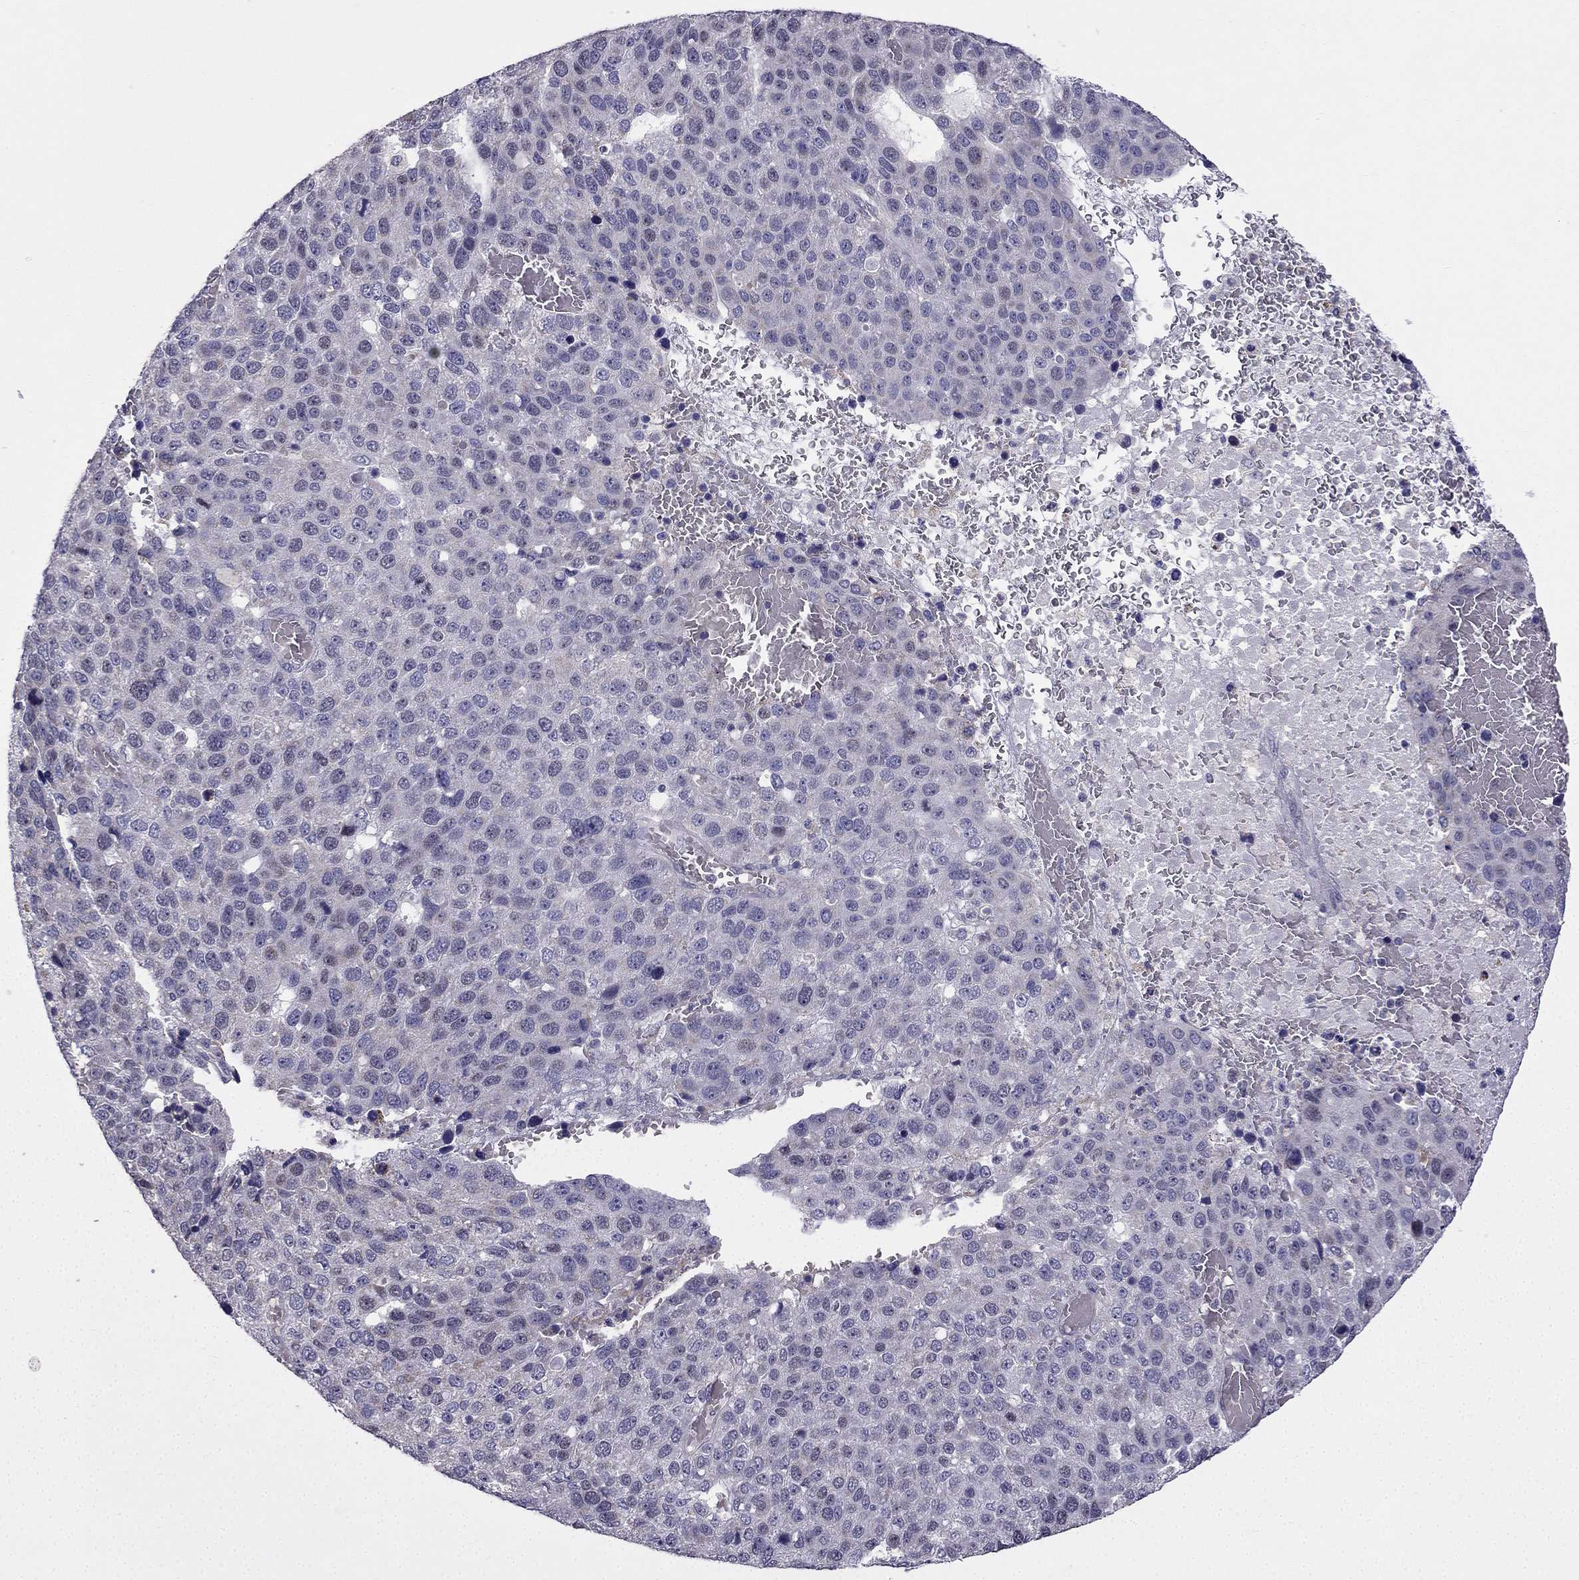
{"staining": {"intensity": "negative", "quantity": "none", "location": "none"}, "tissue": "pancreatic cancer", "cell_type": "Tumor cells", "image_type": "cancer", "snomed": [{"axis": "morphology", "description": "Adenocarcinoma, NOS"}, {"axis": "topography", "description": "Pancreas"}], "caption": "This micrograph is of pancreatic cancer stained with immunohistochemistry to label a protein in brown with the nuclei are counter-stained blue. There is no expression in tumor cells.", "gene": "SLC6A2", "patient": {"sex": "female", "age": 61}}